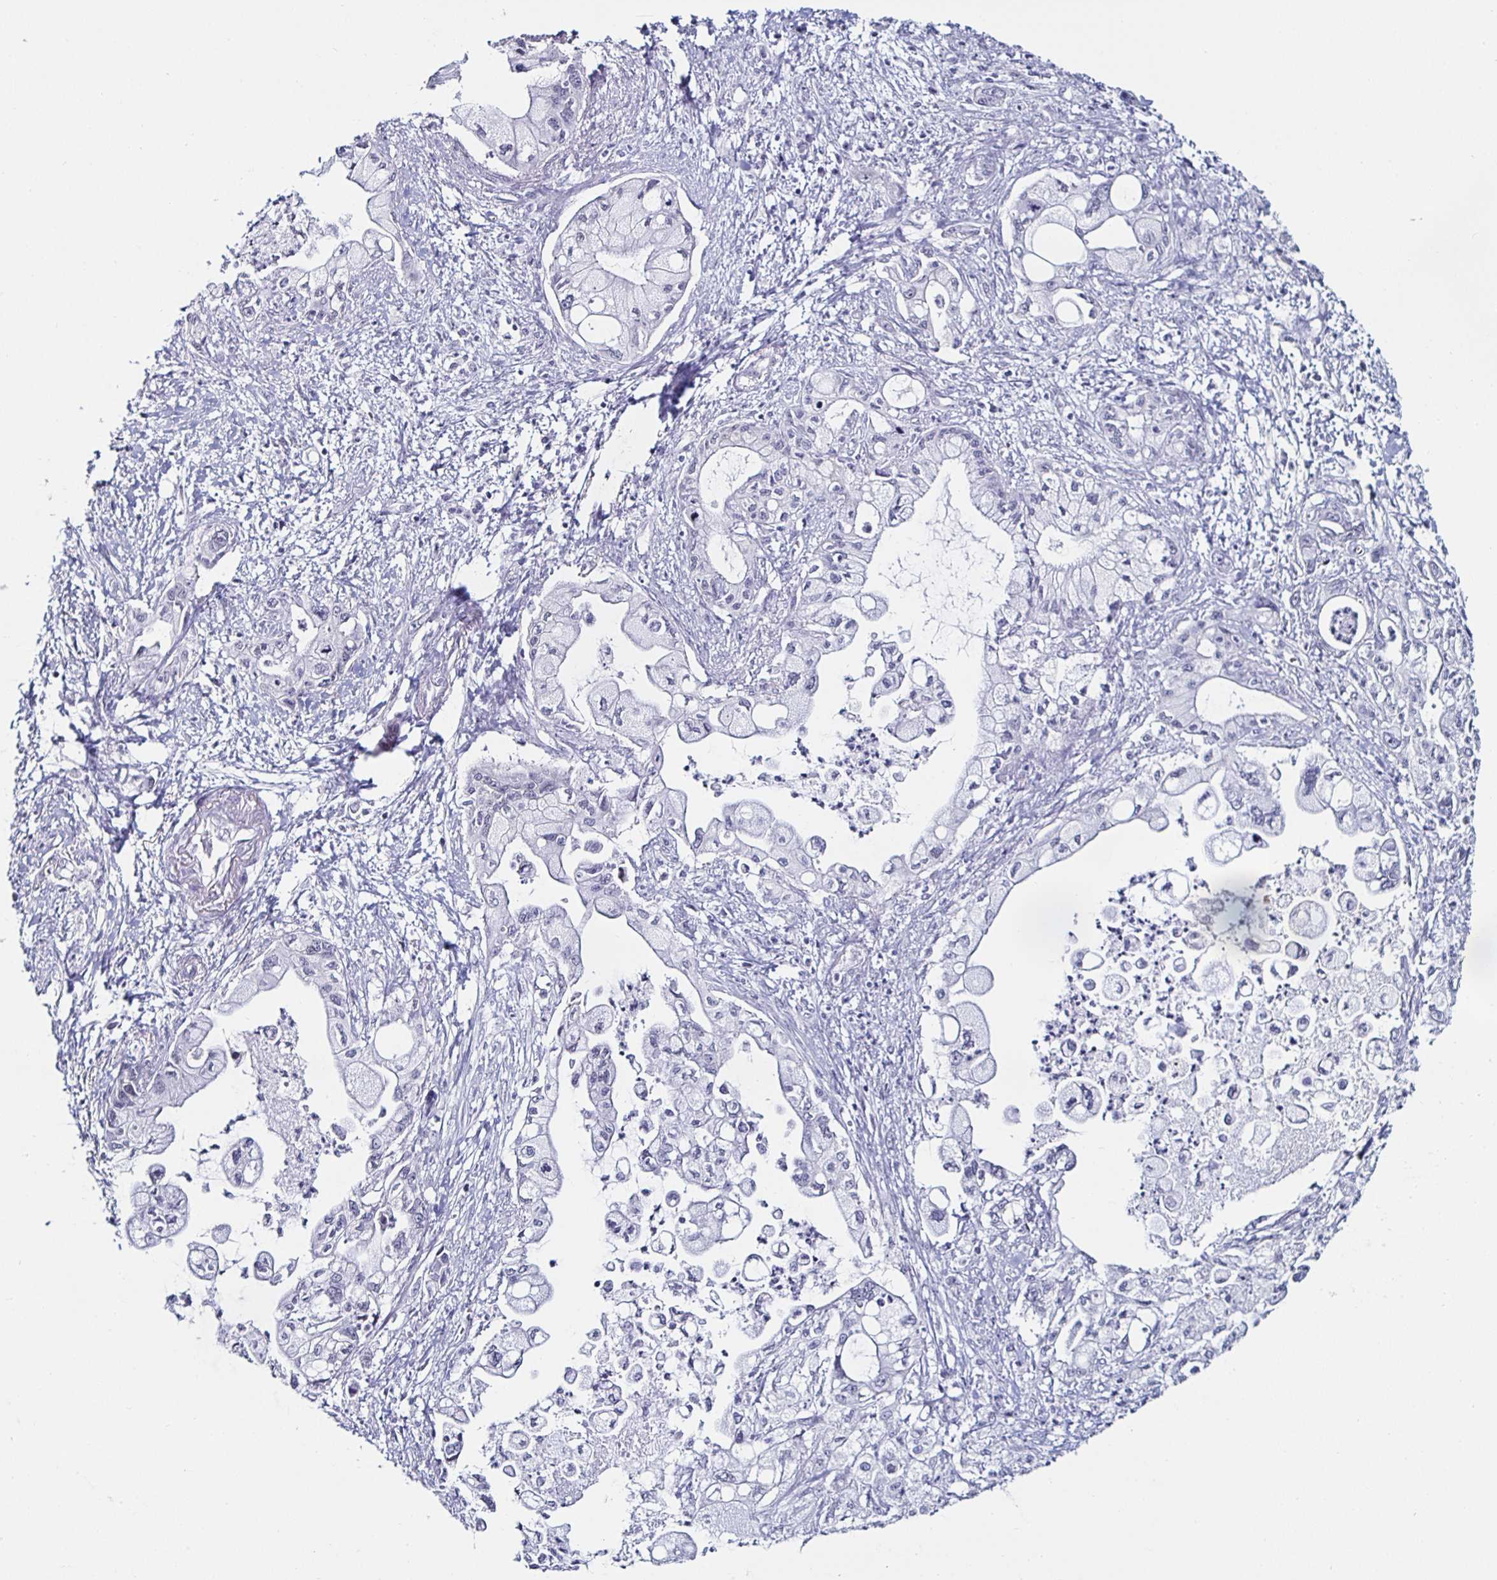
{"staining": {"intensity": "negative", "quantity": "none", "location": "none"}, "tissue": "pancreatic cancer", "cell_type": "Tumor cells", "image_type": "cancer", "snomed": [{"axis": "morphology", "description": "Adenocarcinoma, NOS"}, {"axis": "topography", "description": "Pancreas"}], "caption": "IHC of human adenocarcinoma (pancreatic) displays no positivity in tumor cells.", "gene": "KRT4", "patient": {"sex": "male", "age": 61}}